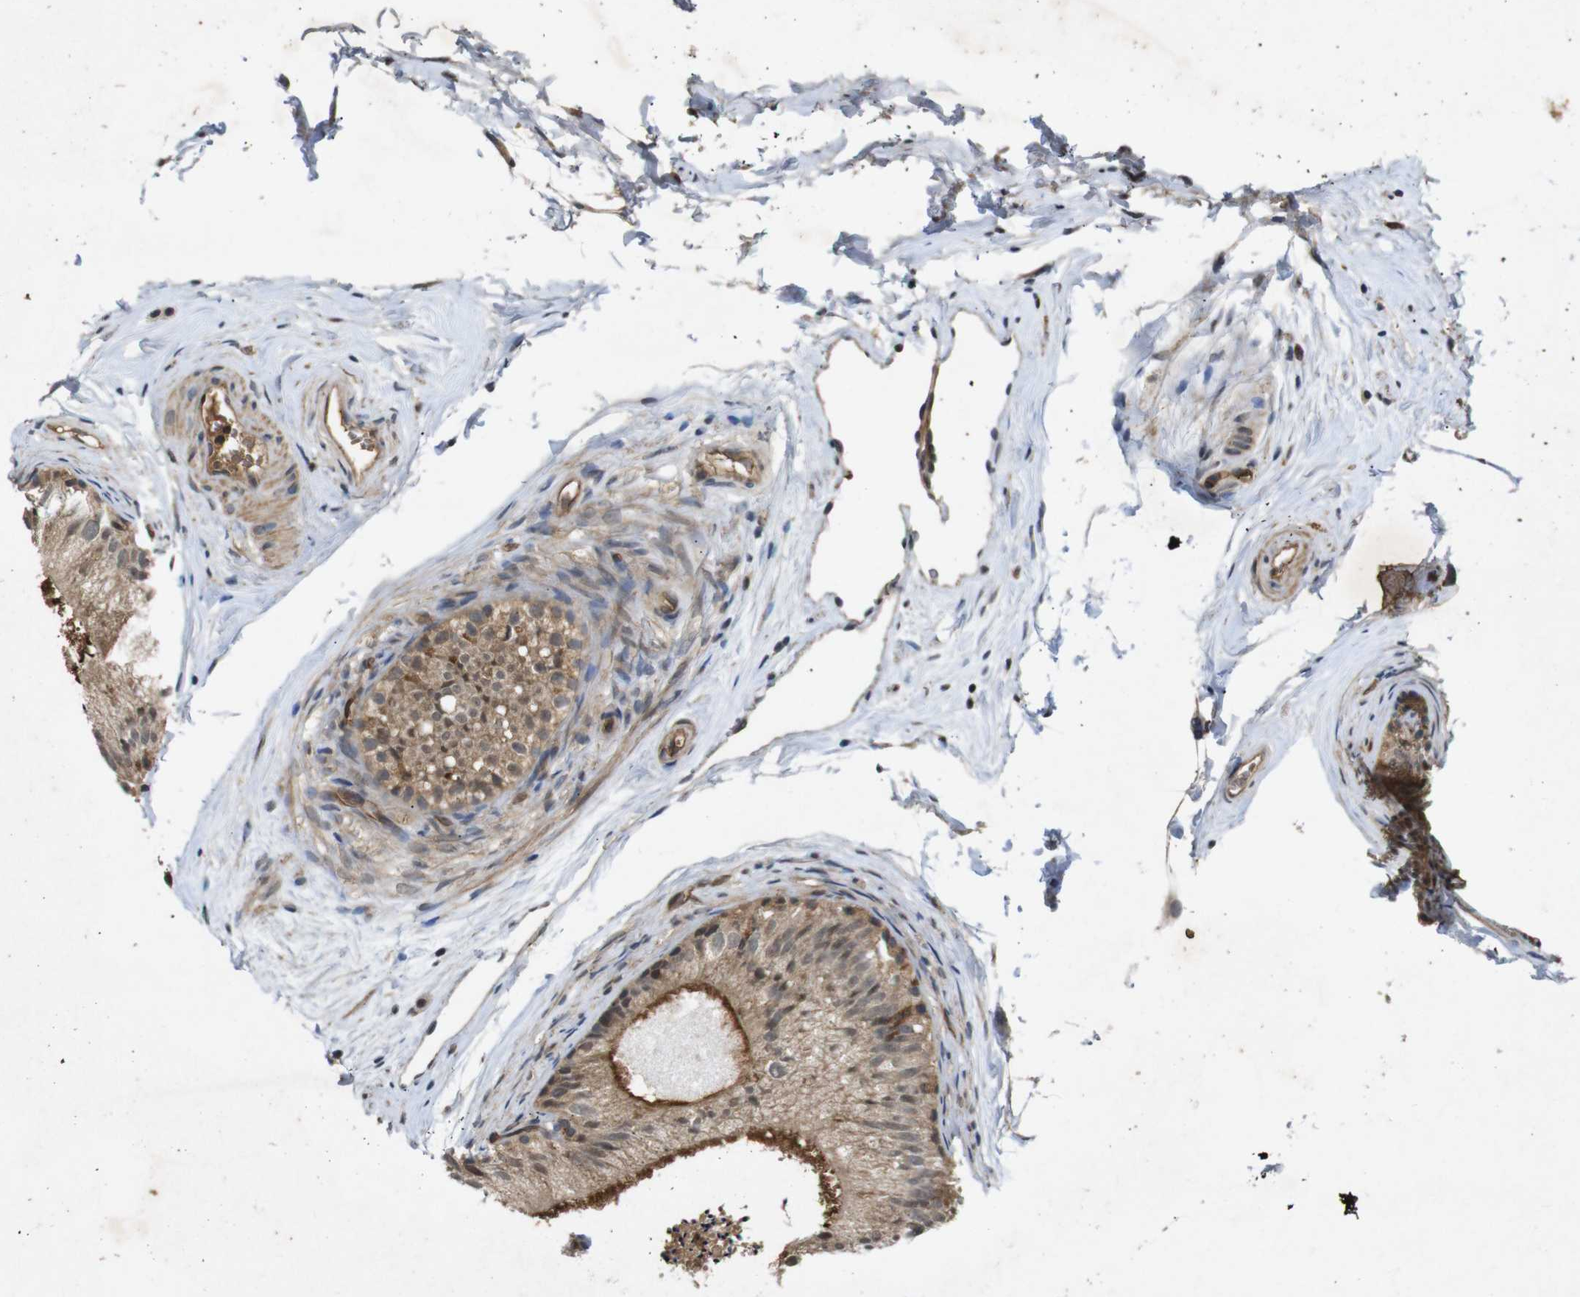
{"staining": {"intensity": "moderate", "quantity": ">75%", "location": "cytoplasmic/membranous,nuclear"}, "tissue": "epididymis", "cell_type": "Glandular cells", "image_type": "normal", "snomed": [{"axis": "morphology", "description": "Normal tissue, NOS"}, {"axis": "topography", "description": "Epididymis"}], "caption": "High-power microscopy captured an immunohistochemistry (IHC) histopathology image of normal epididymis, revealing moderate cytoplasmic/membranous,nuclear staining in approximately >75% of glandular cells. (DAB (3,3'-diaminobenzidine) = brown stain, brightfield microscopy at high magnification).", "gene": "RIPK1", "patient": {"sex": "male", "age": 56}}